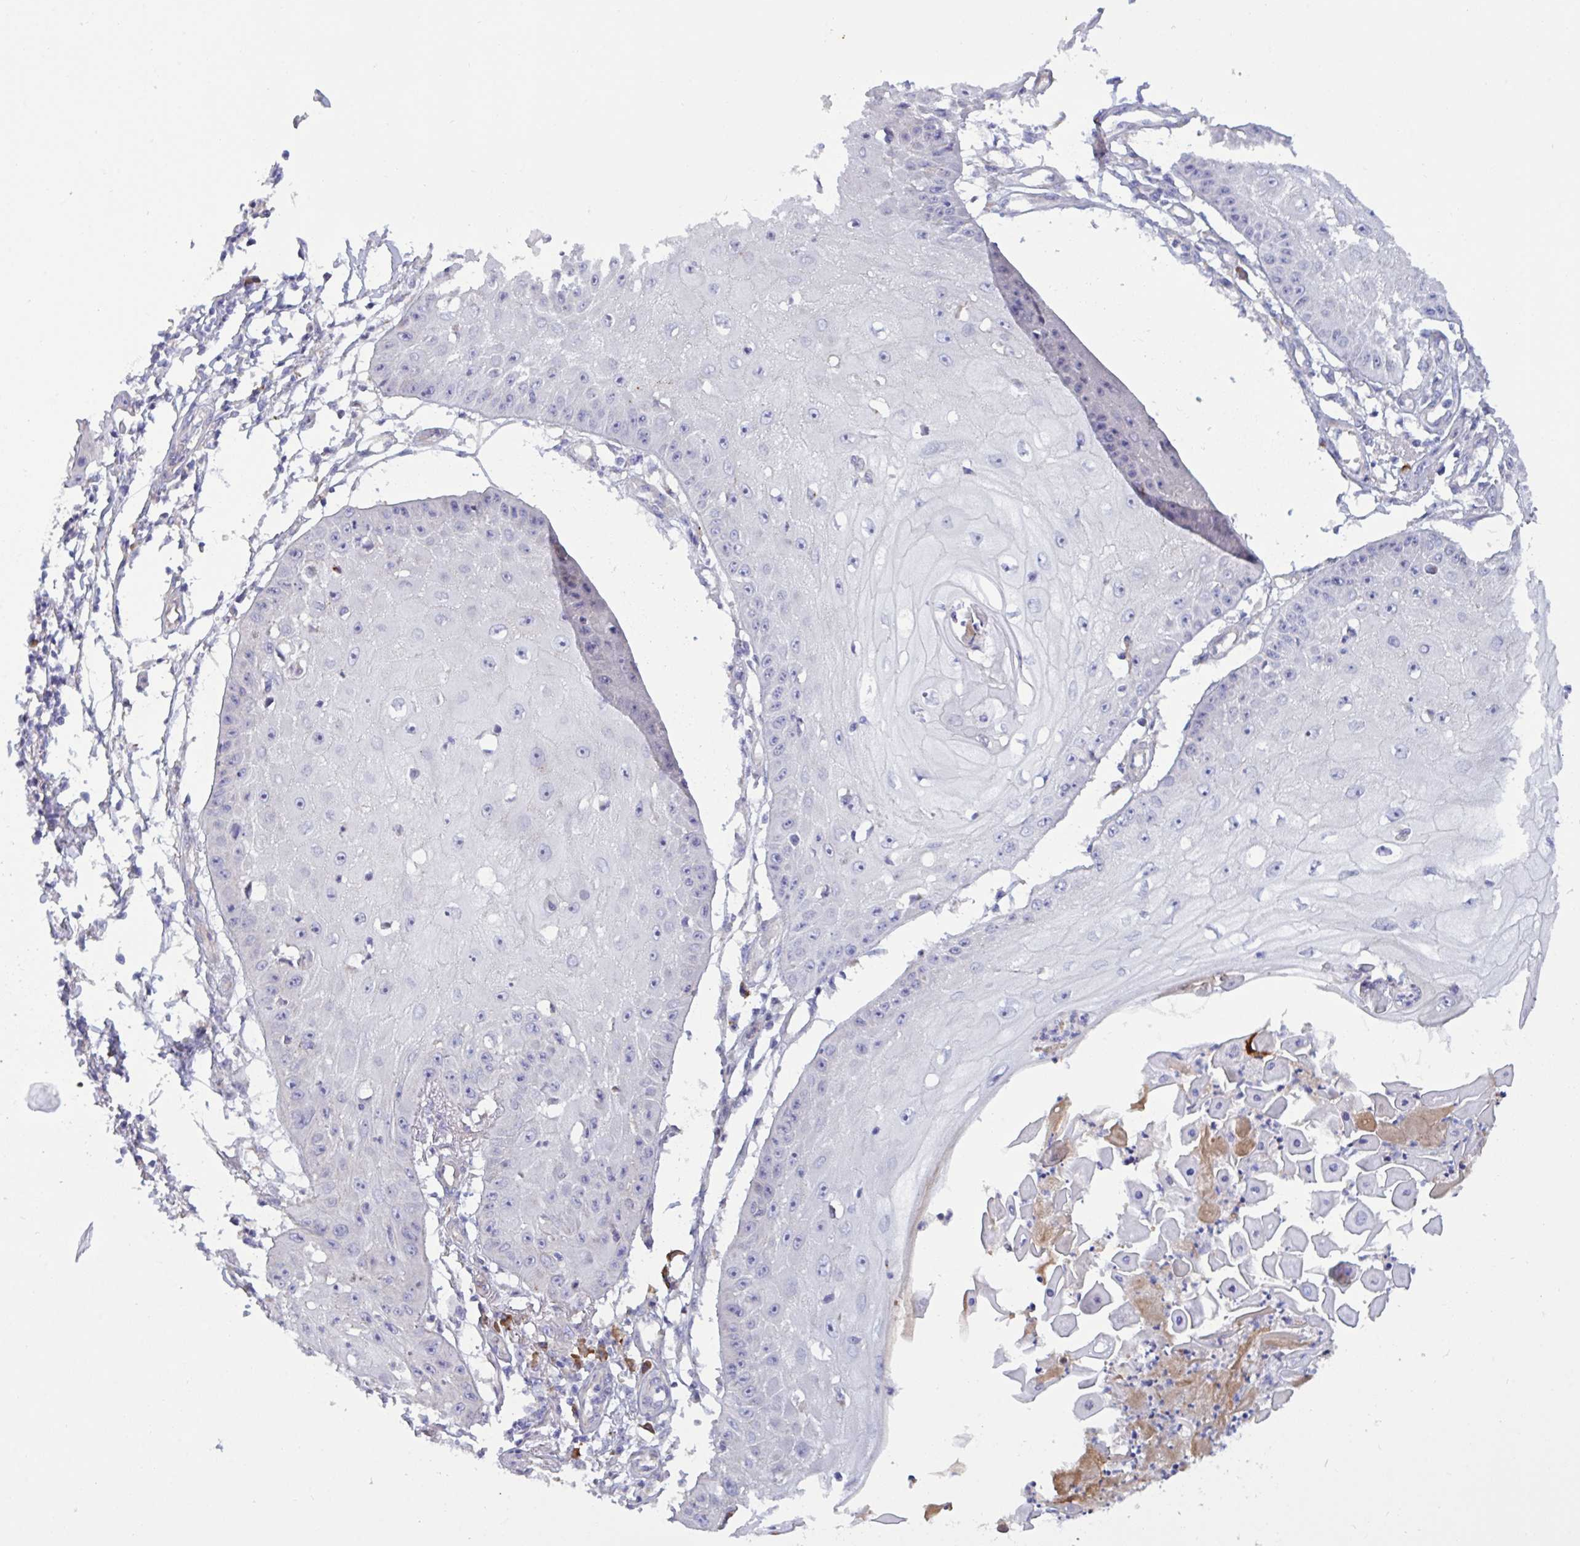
{"staining": {"intensity": "negative", "quantity": "none", "location": "none"}, "tissue": "skin cancer", "cell_type": "Tumor cells", "image_type": "cancer", "snomed": [{"axis": "morphology", "description": "Squamous cell carcinoma, NOS"}, {"axis": "topography", "description": "Skin"}], "caption": "This is an immunohistochemistry (IHC) photomicrograph of human squamous cell carcinoma (skin). There is no staining in tumor cells.", "gene": "SLC66A1", "patient": {"sex": "male", "age": 70}}